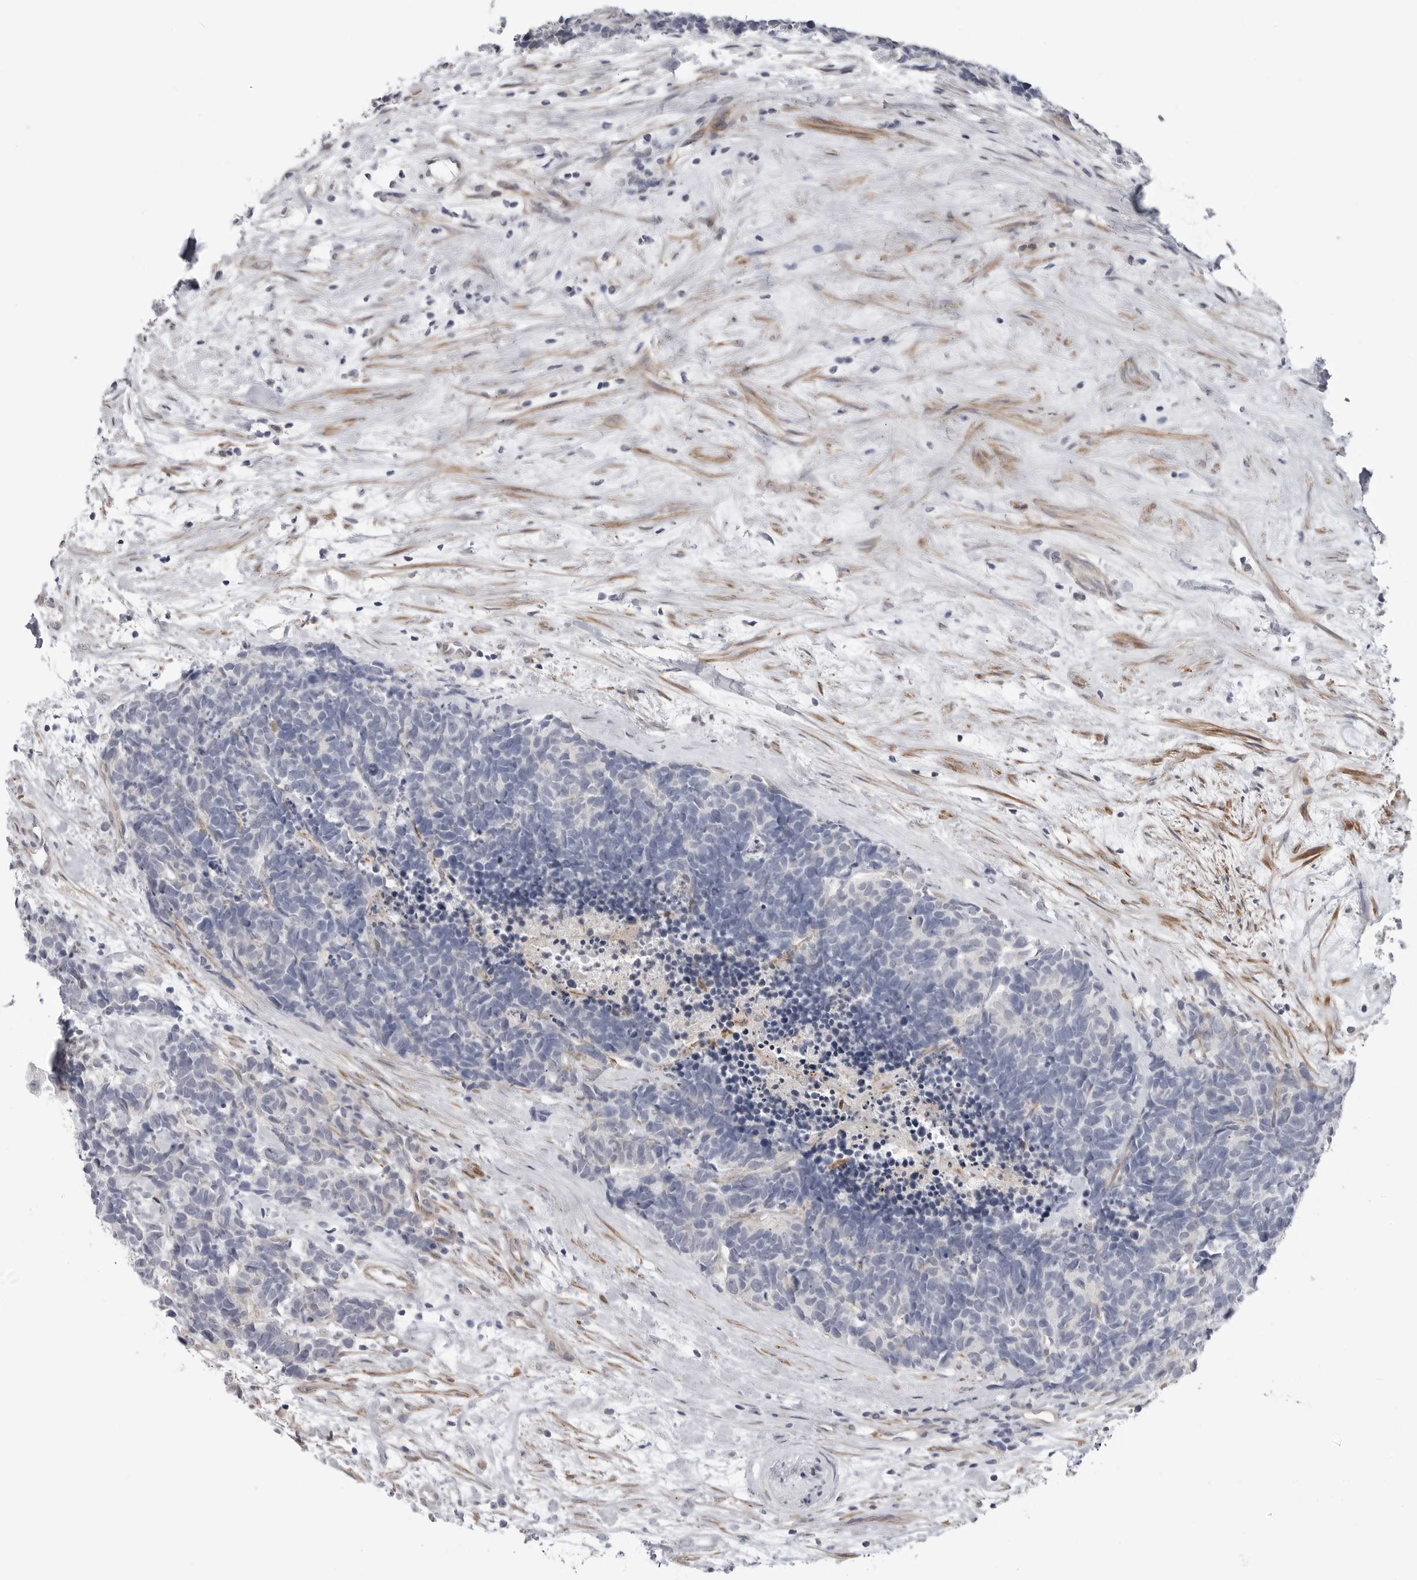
{"staining": {"intensity": "negative", "quantity": "none", "location": "none"}, "tissue": "carcinoid", "cell_type": "Tumor cells", "image_type": "cancer", "snomed": [{"axis": "morphology", "description": "Carcinoma, NOS"}, {"axis": "morphology", "description": "Carcinoid, malignant, NOS"}, {"axis": "topography", "description": "Urinary bladder"}], "caption": "Immunohistochemistry histopathology image of human carcinoma stained for a protein (brown), which displays no positivity in tumor cells. (DAB IHC with hematoxylin counter stain).", "gene": "SCP2", "patient": {"sex": "male", "age": 57}}